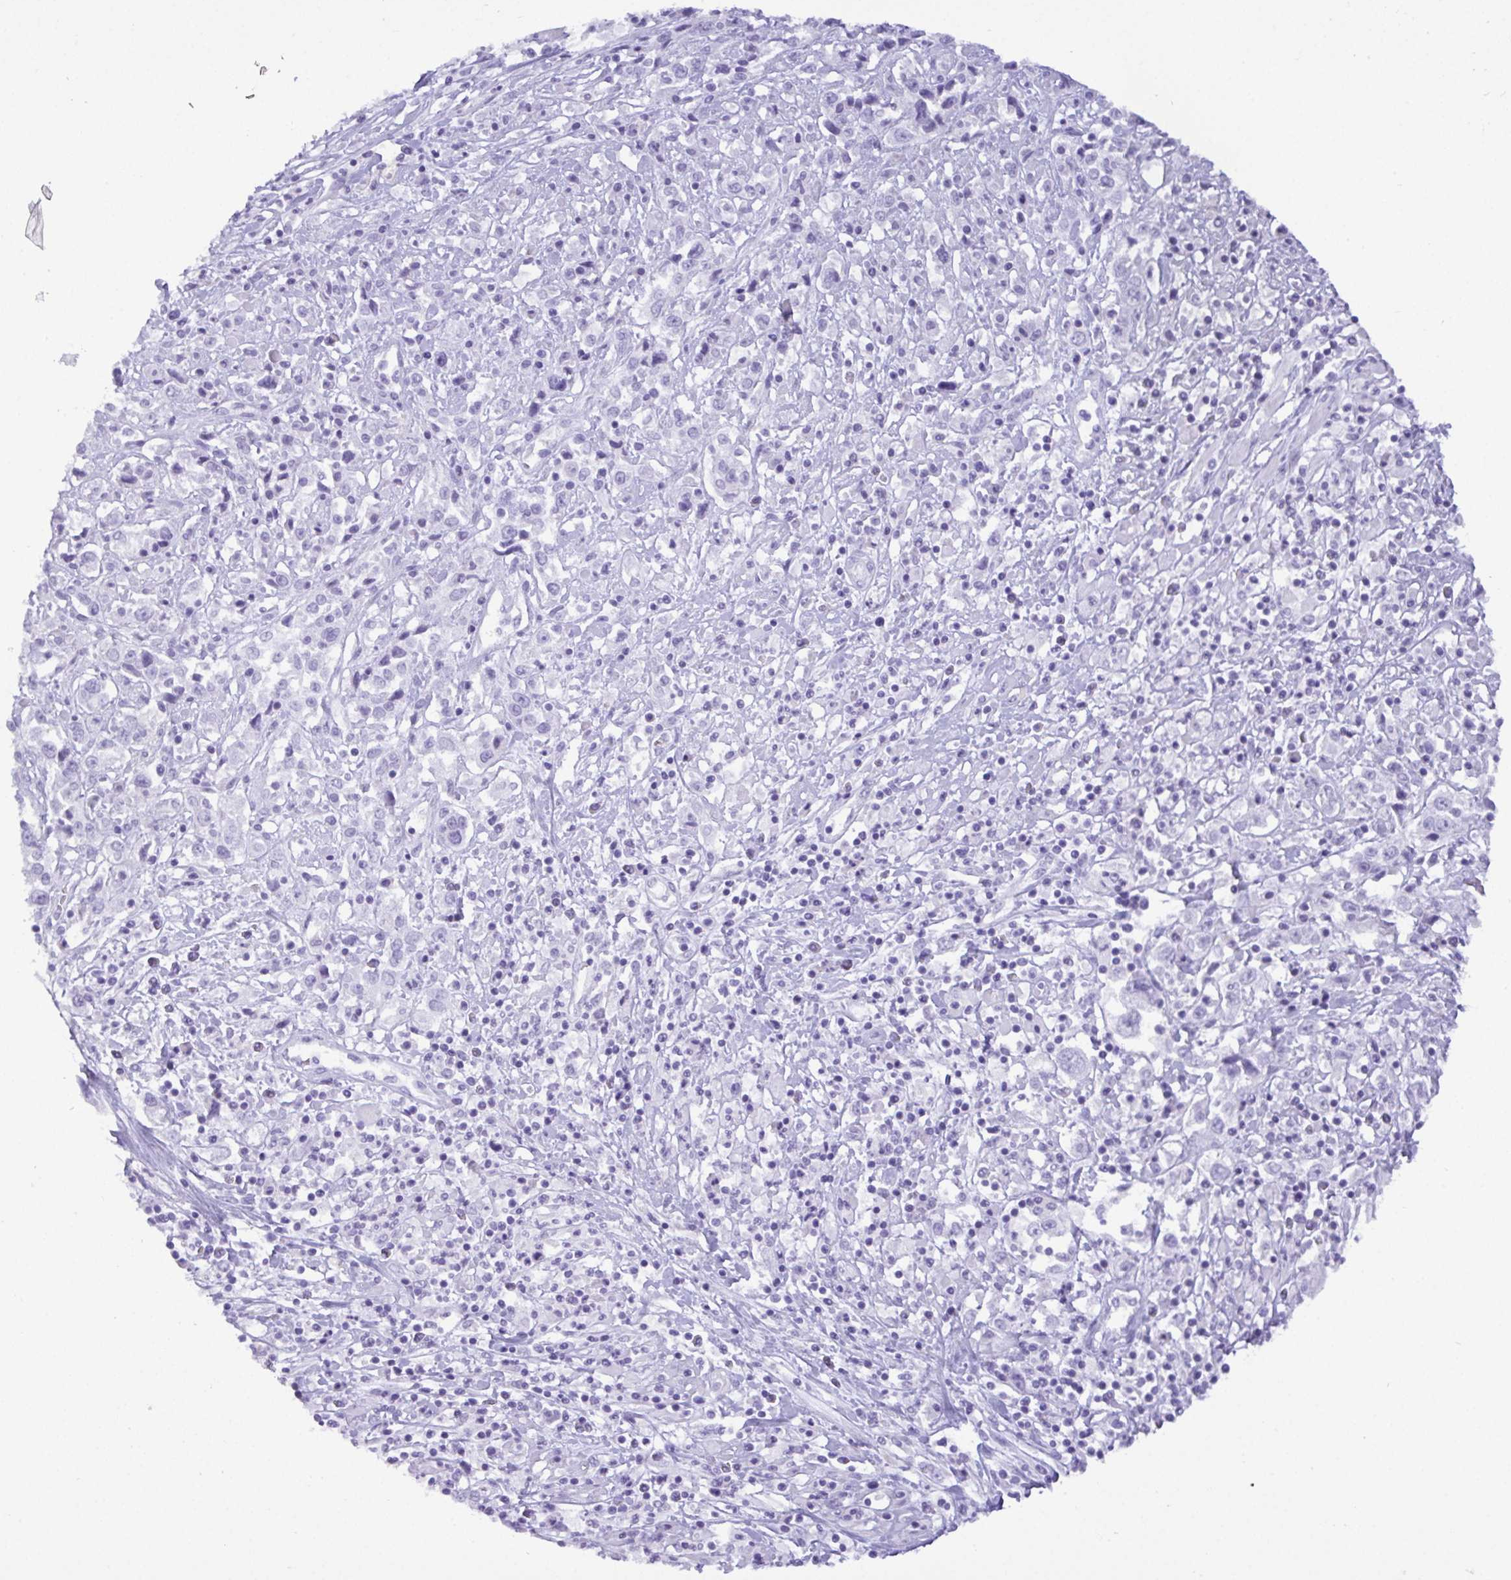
{"staining": {"intensity": "negative", "quantity": "none", "location": "none"}, "tissue": "cervical cancer", "cell_type": "Tumor cells", "image_type": "cancer", "snomed": [{"axis": "morphology", "description": "Adenocarcinoma, NOS"}, {"axis": "topography", "description": "Cervix"}], "caption": "A histopathology image of cervical cancer stained for a protein demonstrates no brown staining in tumor cells. (Brightfield microscopy of DAB (3,3'-diaminobenzidine) immunohistochemistry (IHC) at high magnification).", "gene": "C4orf33", "patient": {"sex": "female", "age": 40}}